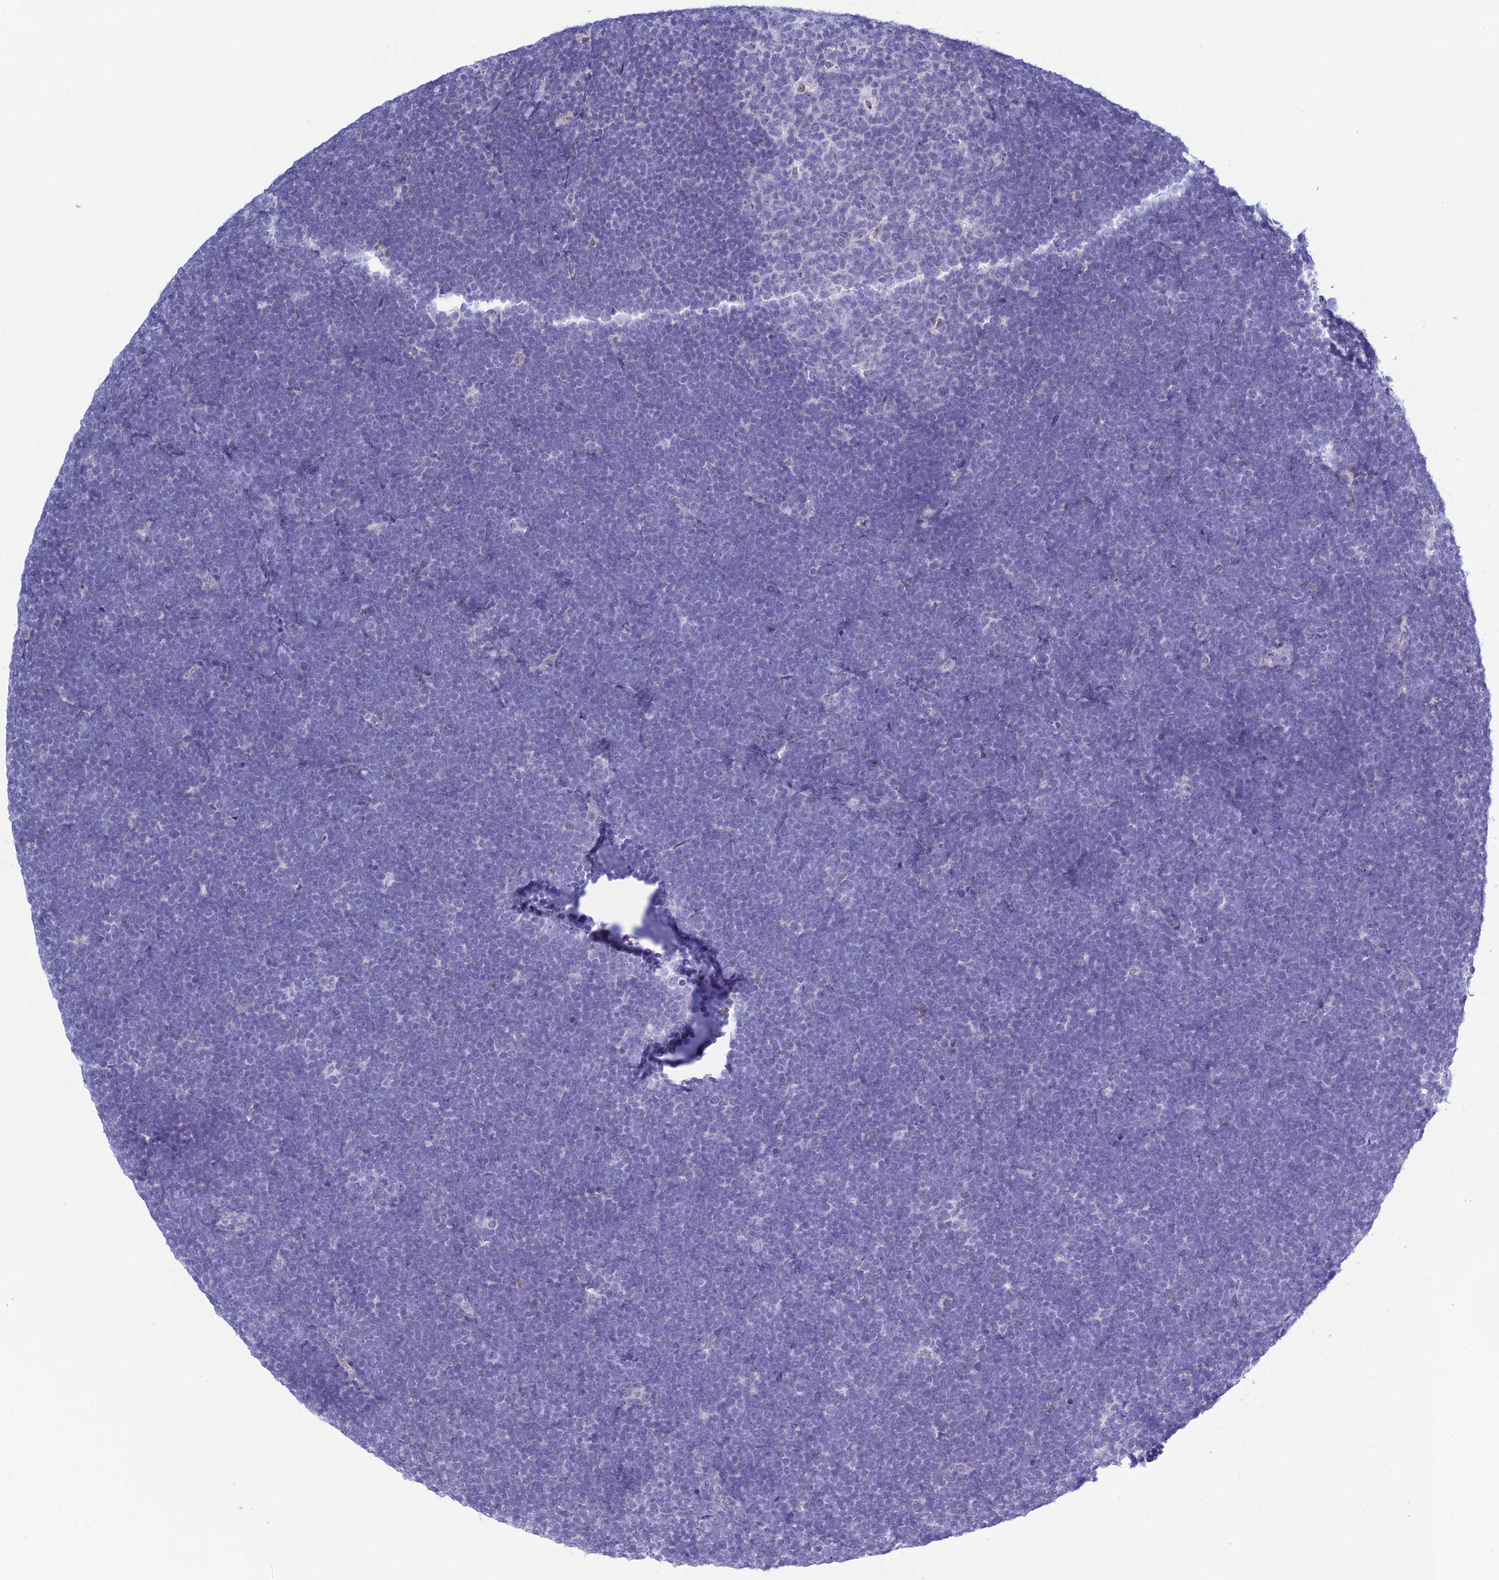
{"staining": {"intensity": "negative", "quantity": "none", "location": "none"}, "tissue": "lymphoma", "cell_type": "Tumor cells", "image_type": "cancer", "snomed": [{"axis": "morphology", "description": "Malignant lymphoma, non-Hodgkin's type, High grade"}, {"axis": "topography", "description": "Lymph node"}], "caption": "DAB immunohistochemical staining of human lymphoma shows no significant staining in tumor cells. (DAB immunohistochemistry with hematoxylin counter stain).", "gene": "LHFPL2", "patient": {"sex": "male", "age": 13}}